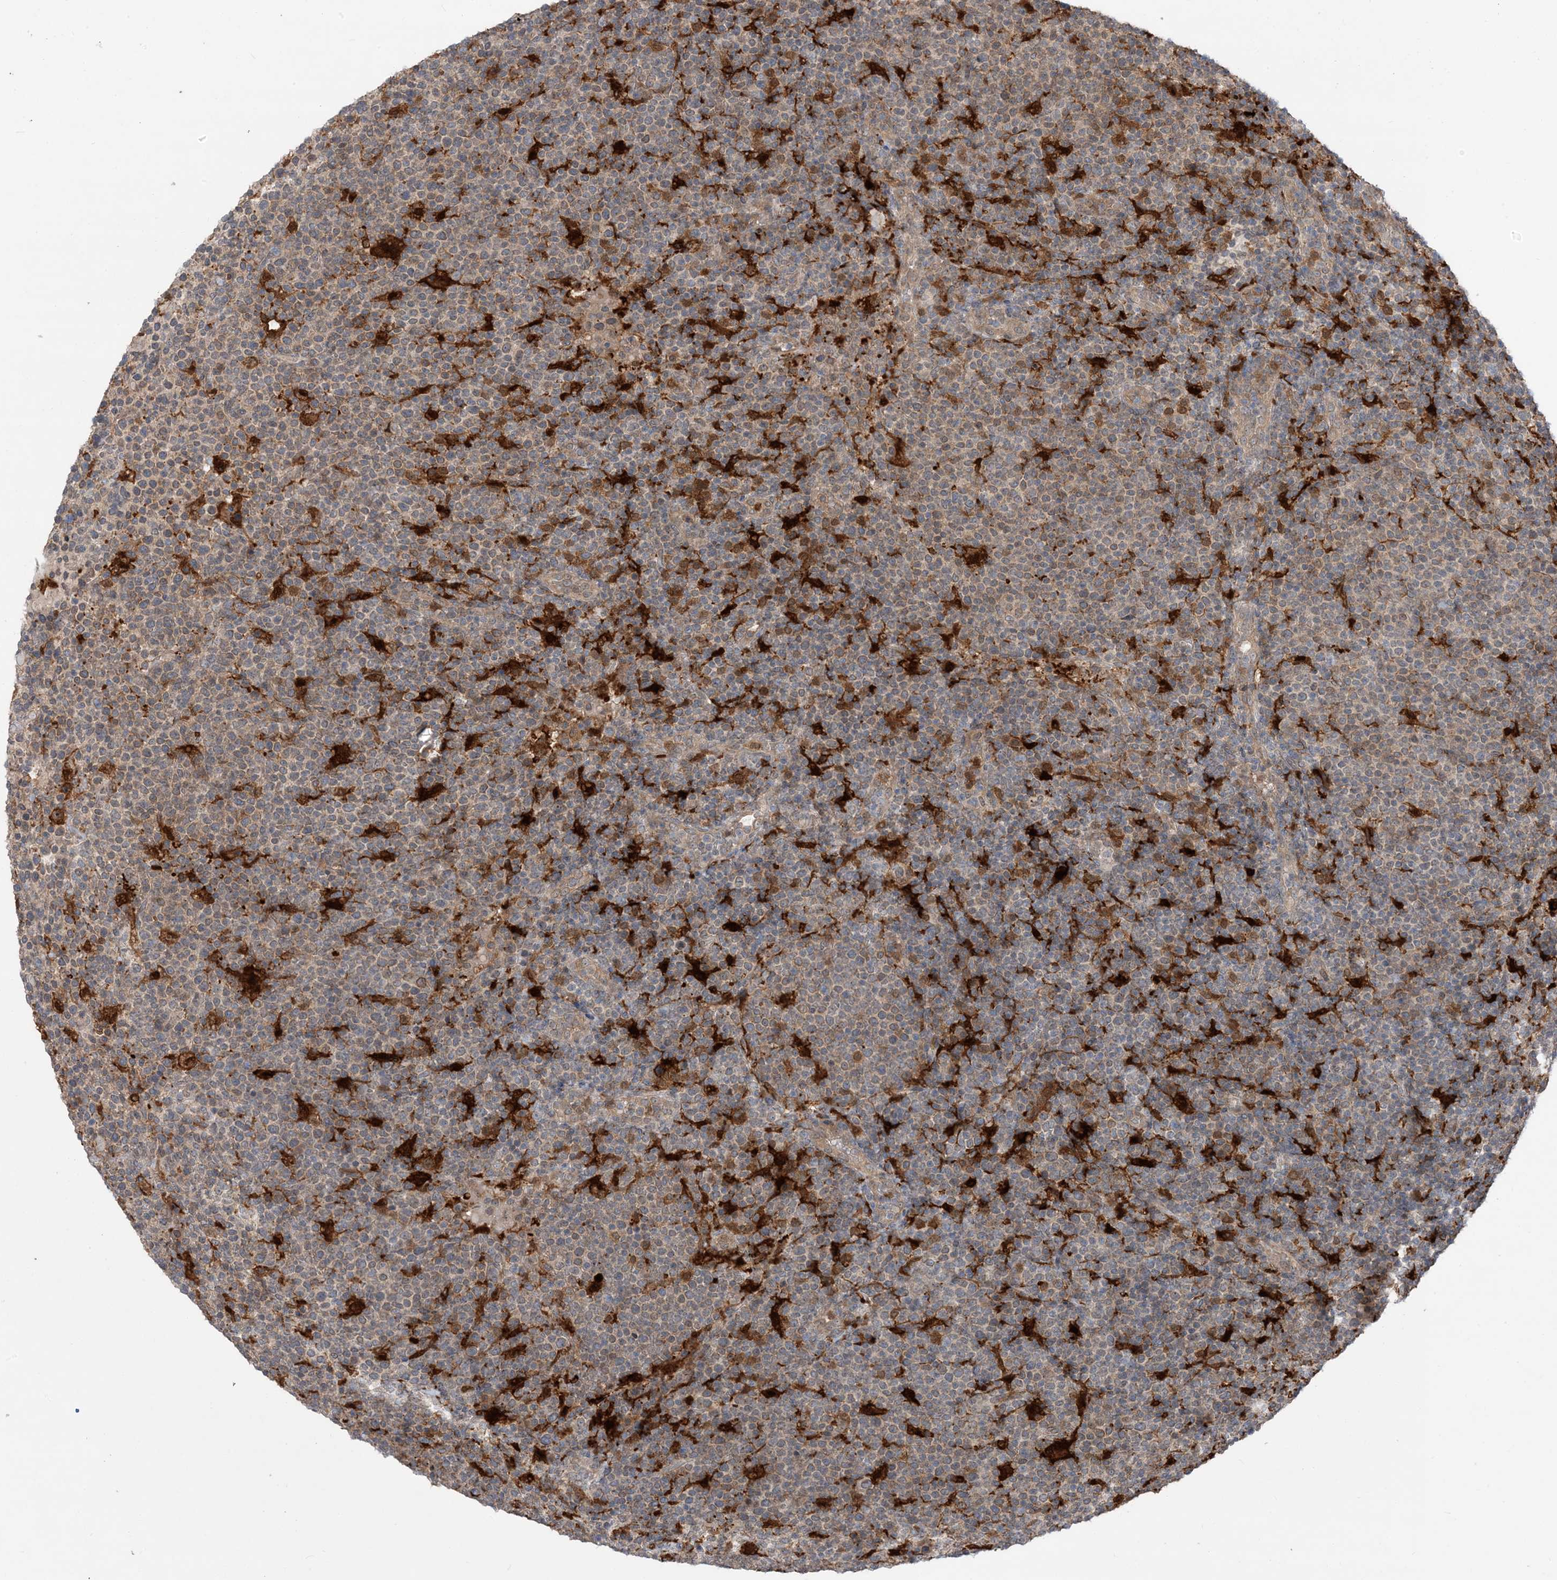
{"staining": {"intensity": "weak", "quantity": ">75%", "location": "cytoplasmic/membranous"}, "tissue": "lymphoma", "cell_type": "Tumor cells", "image_type": "cancer", "snomed": [{"axis": "morphology", "description": "Malignant lymphoma, non-Hodgkin's type, High grade"}, {"axis": "topography", "description": "Lymph node"}], "caption": "An image of lymphoma stained for a protein reveals weak cytoplasmic/membranous brown staining in tumor cells.", "gene": "NAGK", "patient": {"sex": "male", "age": 61}}